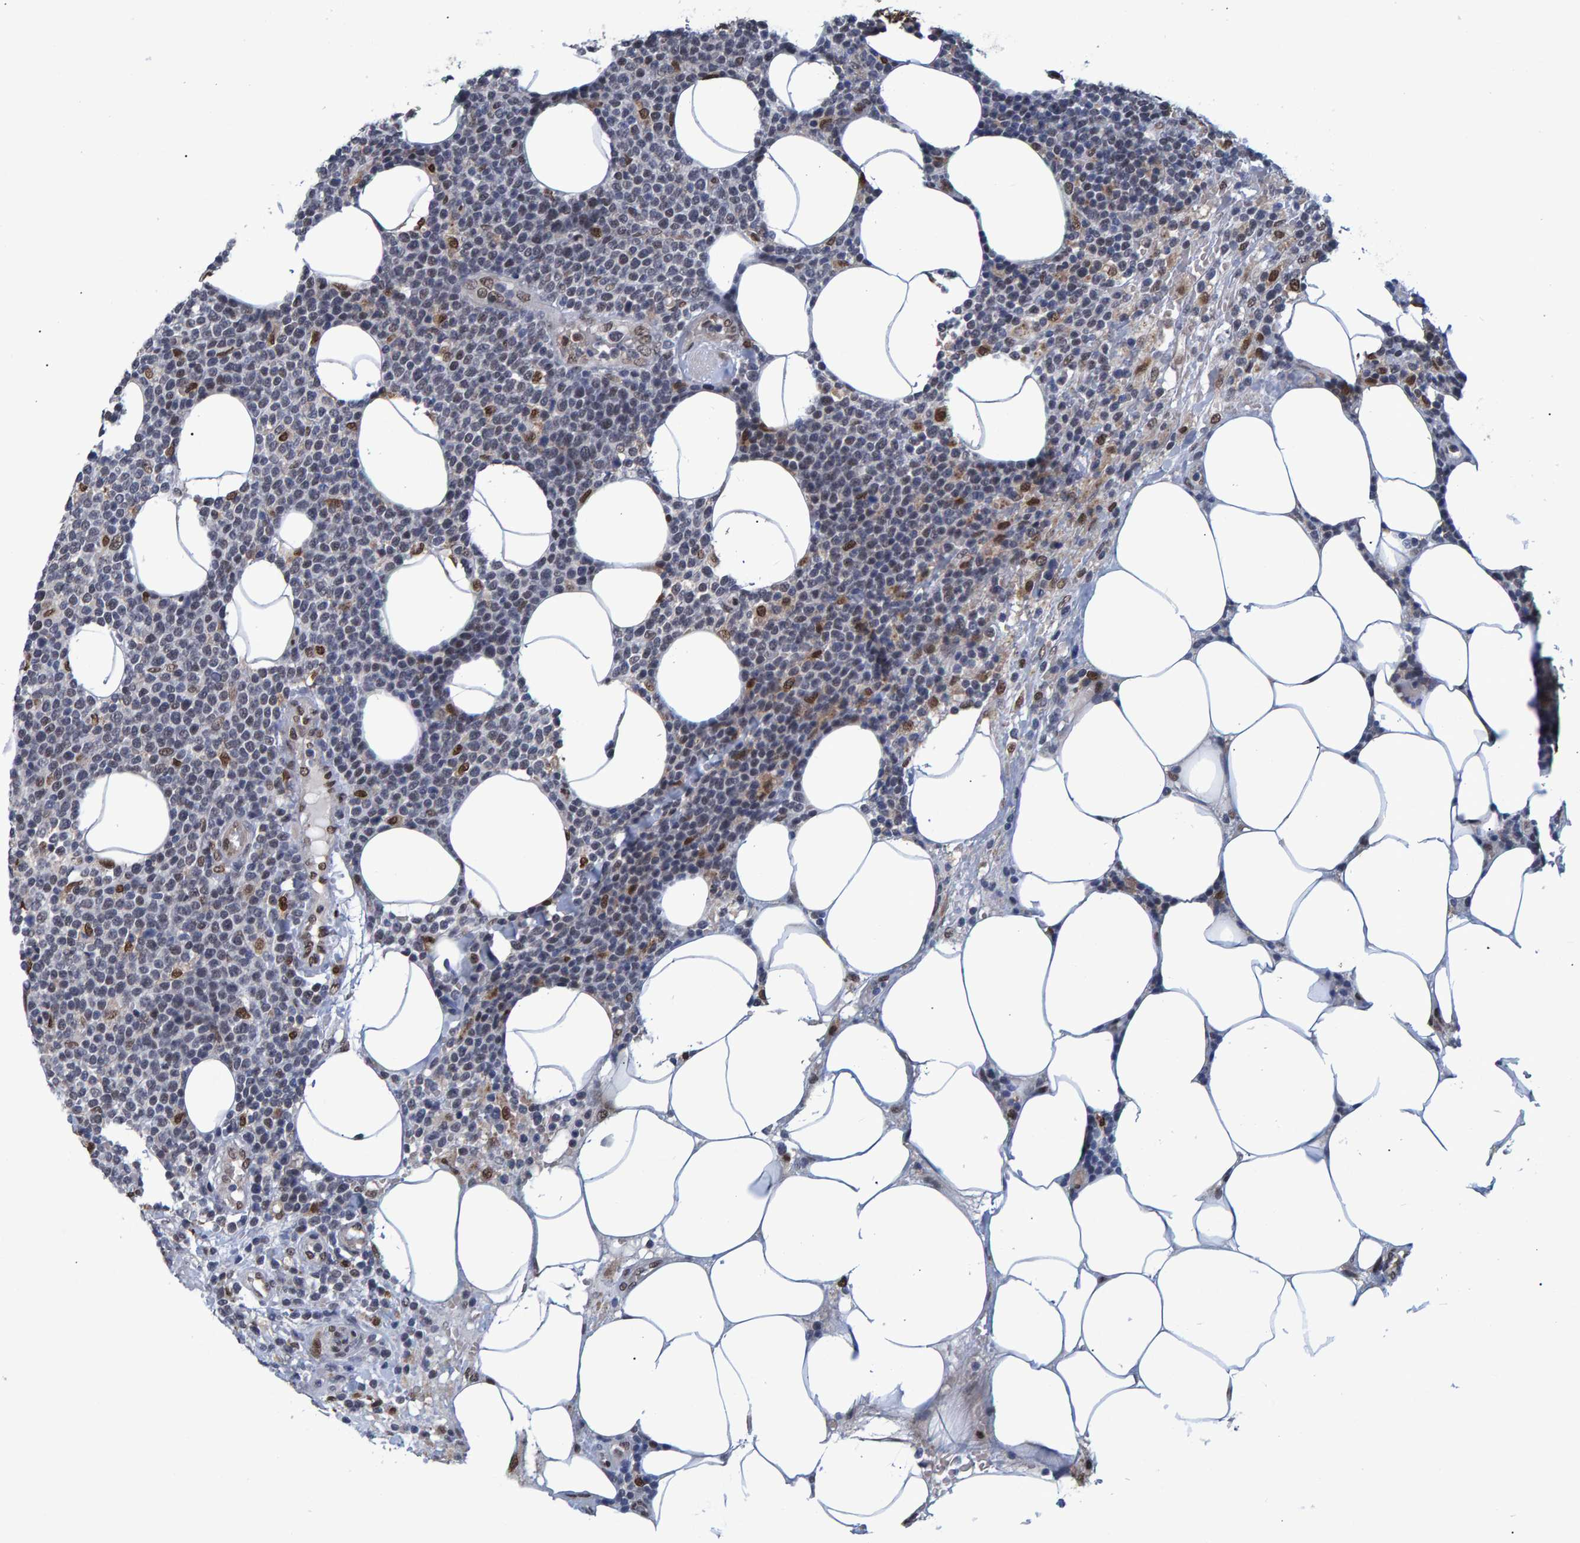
{"staining": {"intensity": "weak", "quantity": "<25%", "location": "nuclear"}, "tissue": "lymphoma", "cell_type": "Tumor cells", "image_type": "cancer", "snomed": [{"axis": "morphology", "description": "Malignant lymphoma, non-Hodgkin's type, High grade"}, {"axis": "topography", "description": "Lymph node"}], "caption": "The image reveals no significant positivity in tumor cells of high-grade malignant lymphoma, non-Hodgkin's type.", "gene": "QKI", "patient": {"sex": "male", "age": 61}}